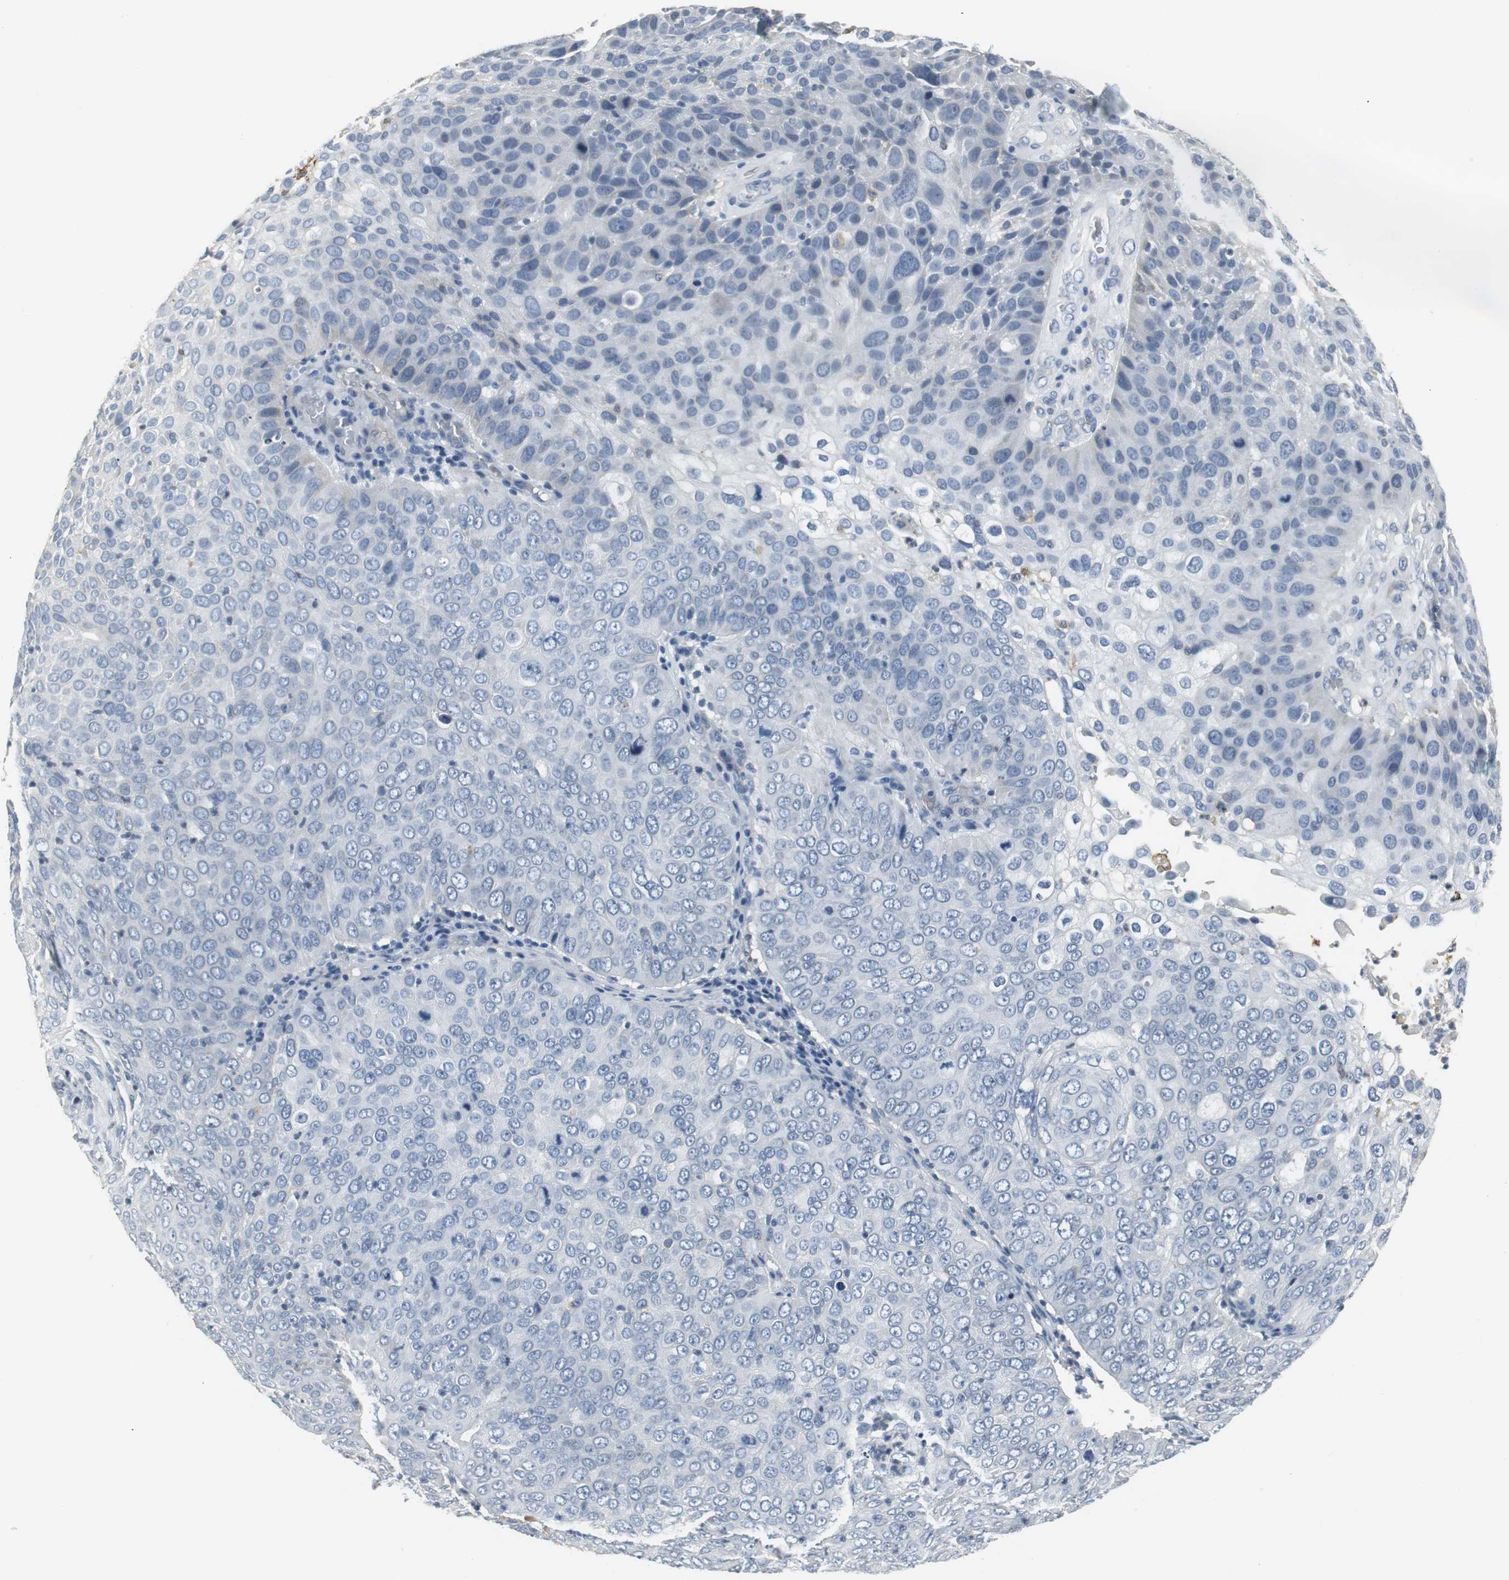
{"staining": {"intensity": "negative", "quantity": "none", "location": "none"}, "tissue": "skin cancer", "cell_type": "Tumor cells", "image_type": "cancer", "snomed": [{"axis": "morphology", "description": "Squamous cell carcinoma, NOS"}, {"axis": "topography", "description": "Skin"}], "caption": "There is no significant positivity in tumor cells of squamous cell carcinoma (skin).", "gene": "SLC2A5", "patient": {"sex": "male", "age": 87}}